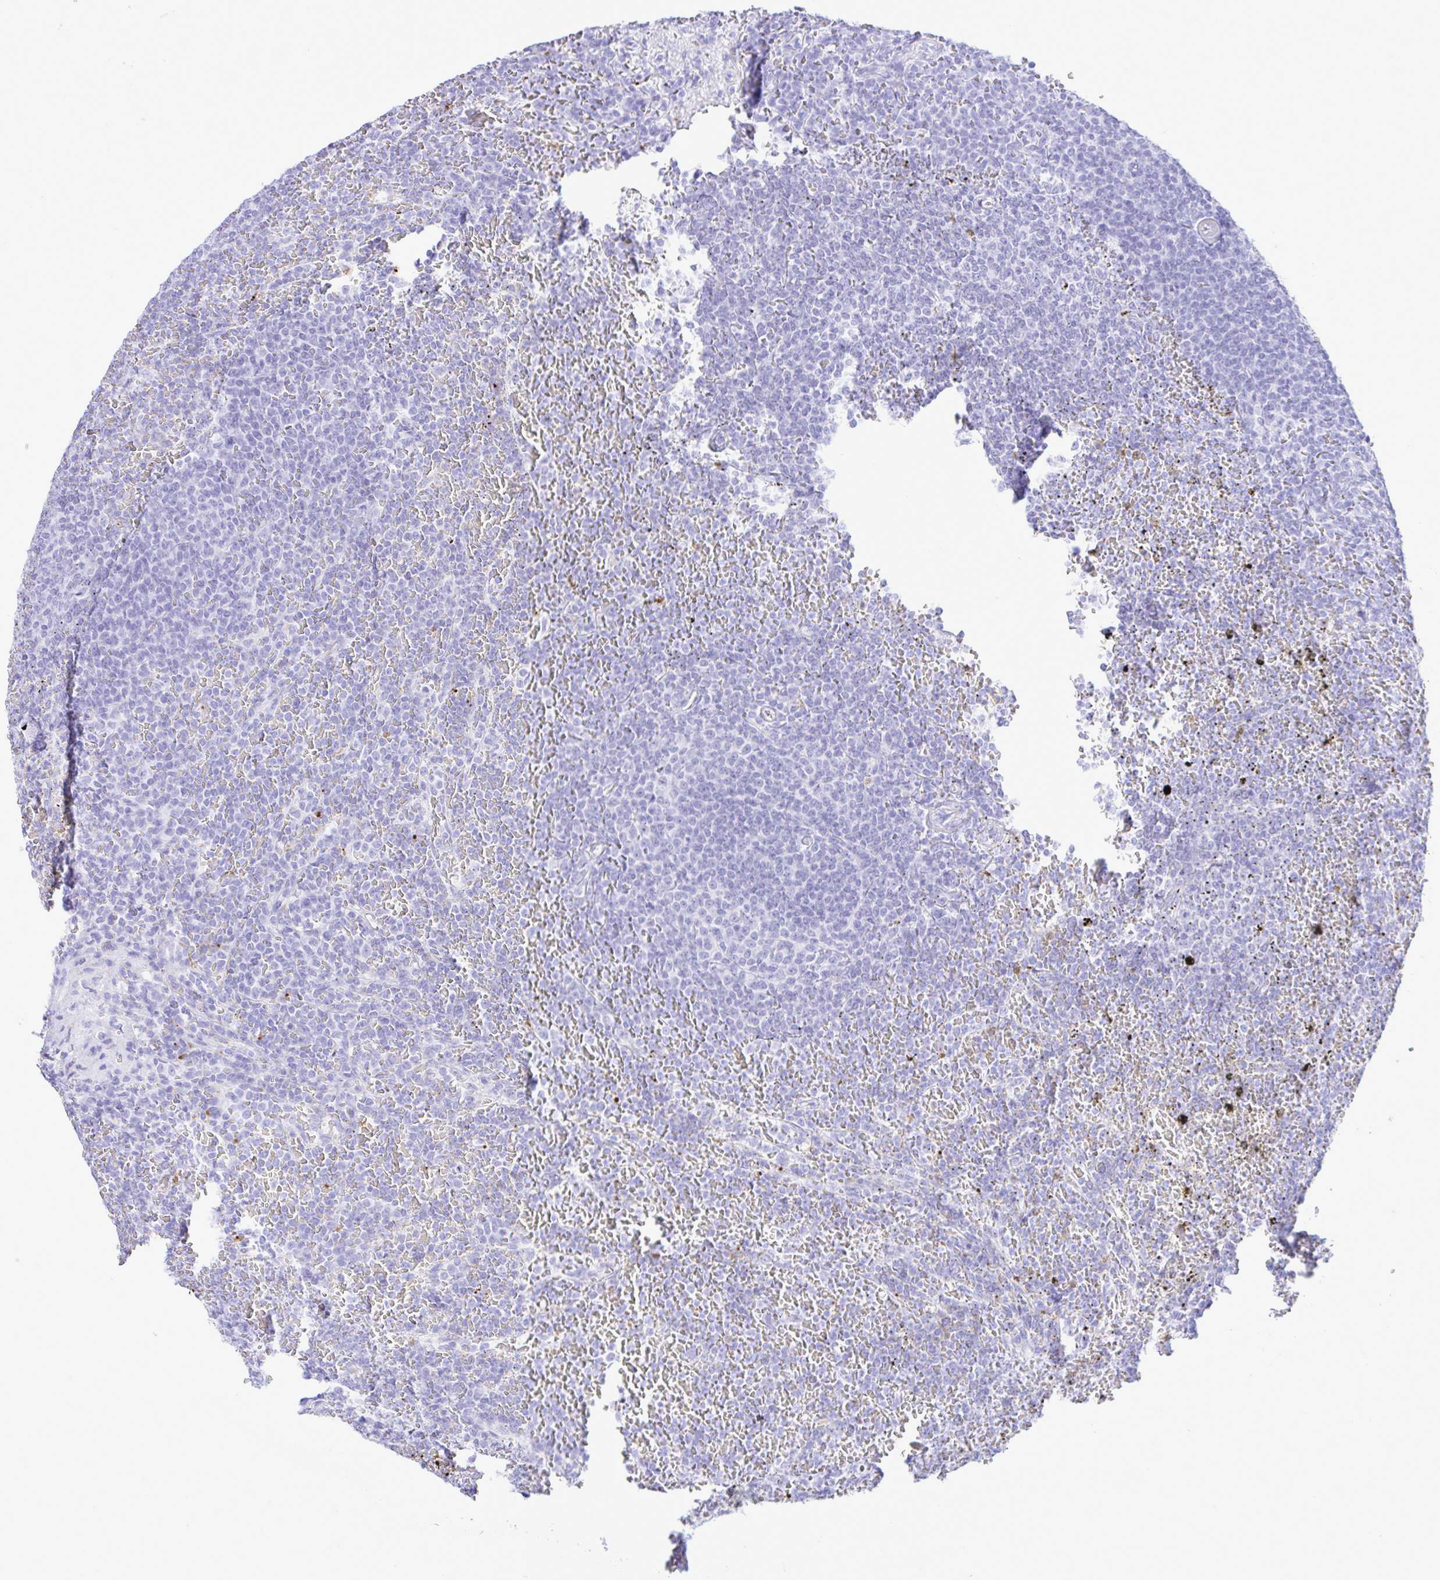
{"staining": {"intensity": "negative", "quantity": "none", "location": "none"}, "tissue": "lymphoma", "cell_type": "Tumor cells", "image_type": "cancer", "snomed": [{"axis": "morphology", "description": "Malignant lymphoma, non-Hodgkin's type, Low grade"}, {"axis": "topography", "description": "Spleen"}], "caption": "The image reveals no staining of tumor cells in lymphoma.", "gene": "SELENOV", "patient": {"sex": "female", "age": 77}}